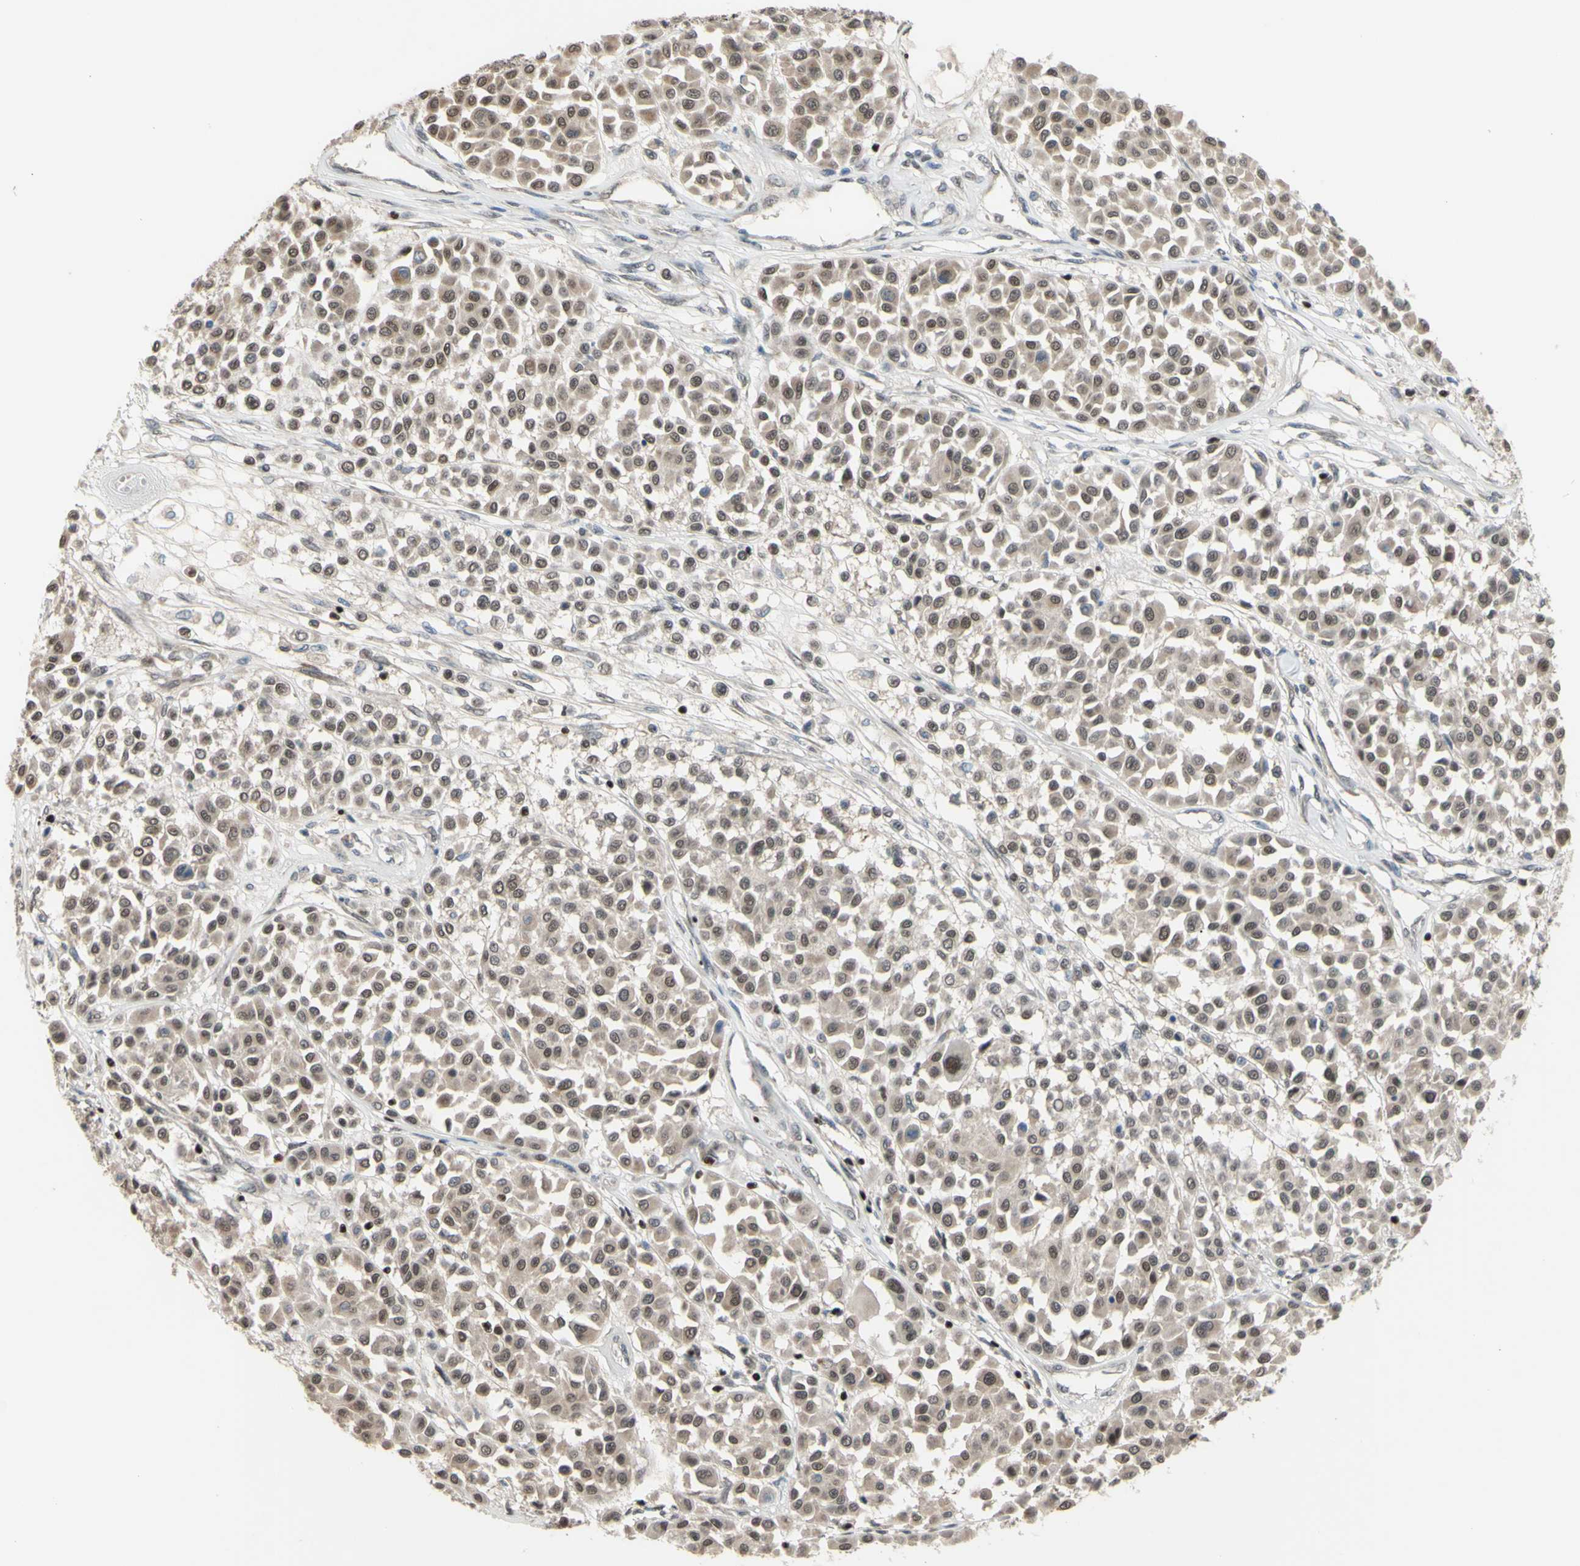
{"staining": {"intensity": "moderate", "quantity": ">75%", "location": "cytoplasmic/membranous,nuclear"}, "tissue": "melanoma", "cell_type": "Tumor cells", "image_type": "cancer", "snomed": [{"axis": "morphology", "description": "Malignant melanoma, Metastatic site"}, {"axis": "topography", "description": "Soft tissue"}], "caption": "Approximately >75% of tumor cells in malignant melanoma (metastatic site) exhibit moderate cytoplasmic/membranous and nuclear protein positivity as visualized by brown immunohistochemical staining.", "gene": "SP4", "patient": {"sex": "male", "age": 41}}